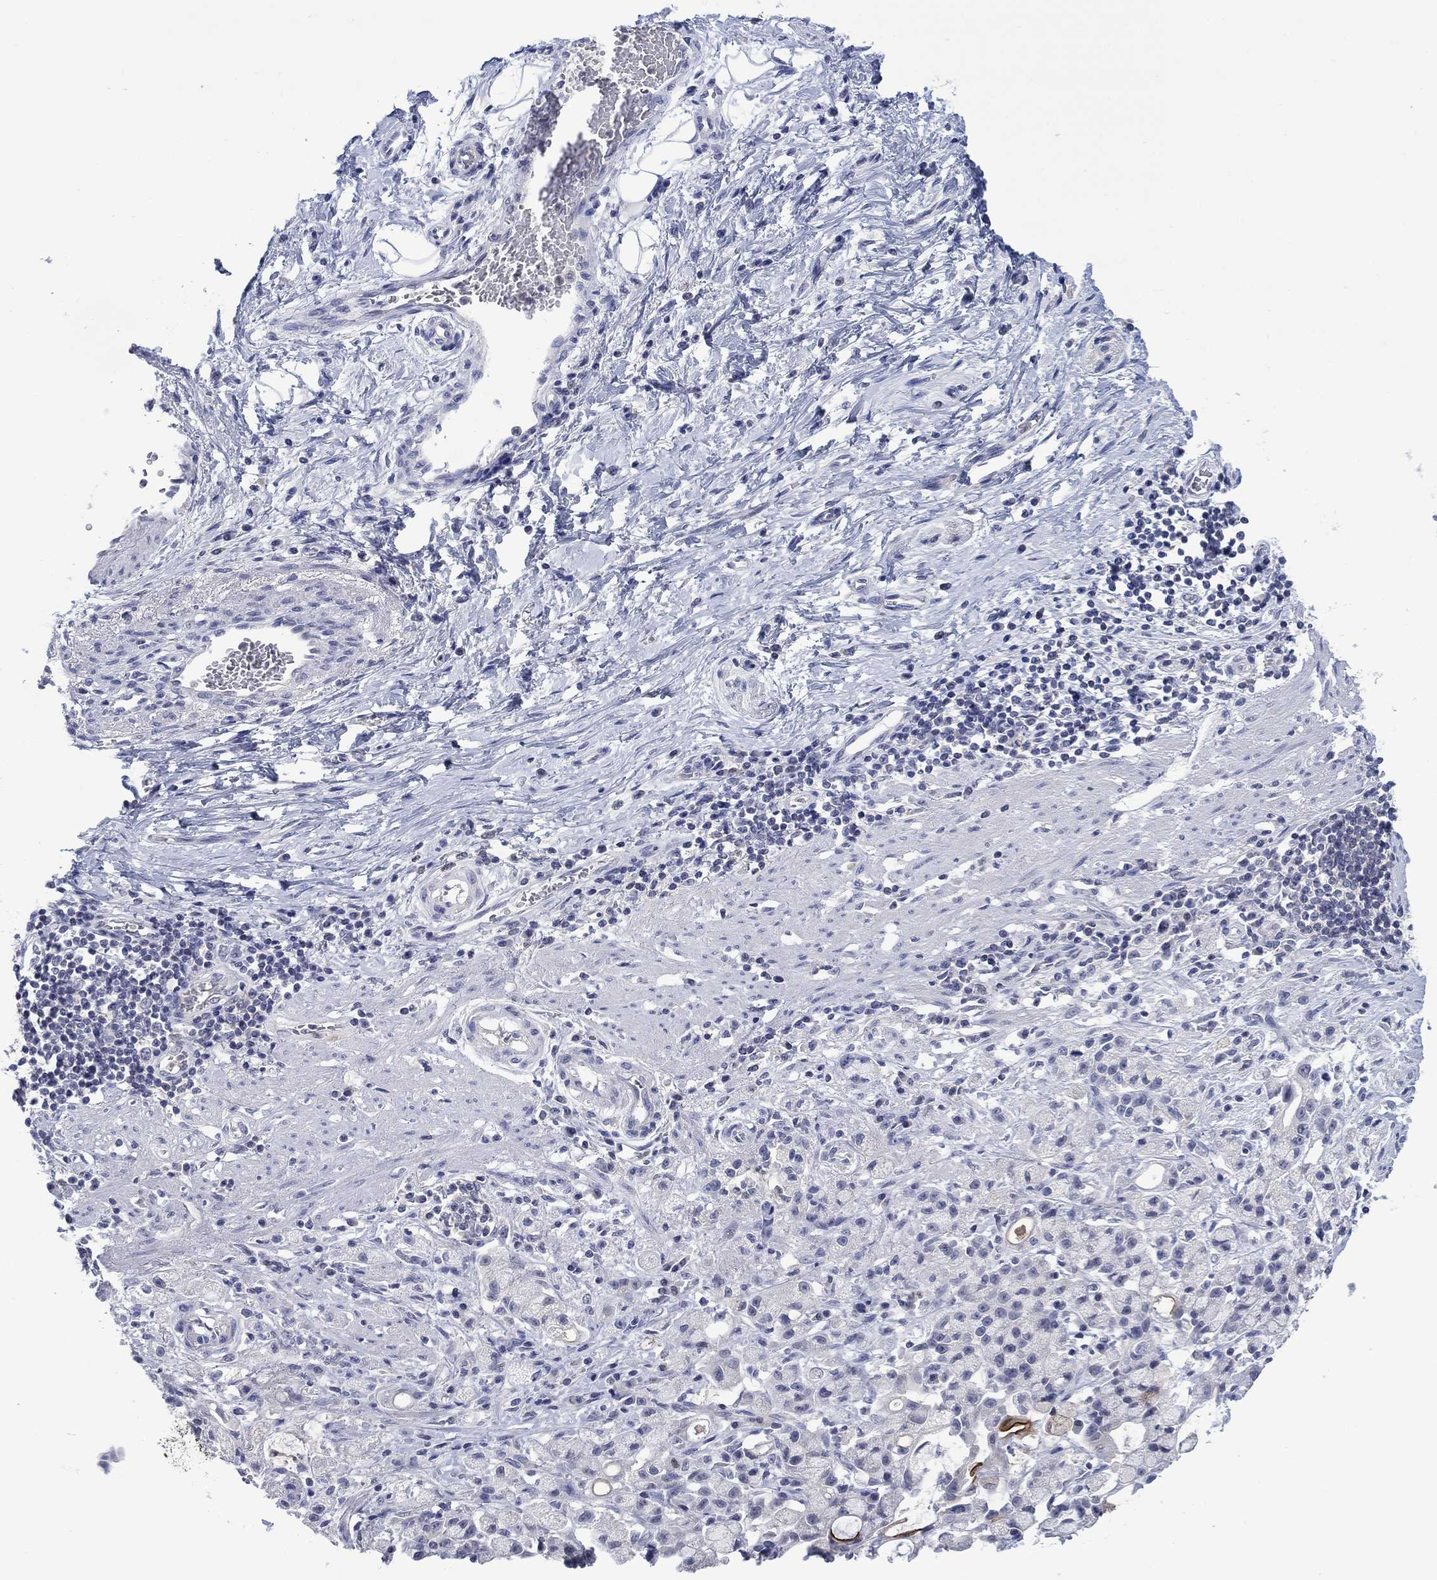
{"staining": {"intensity": "strong", "quantity": "<25%", "location": "cytoplasmic/membranous"}, "tissue": "stomach cancer", "cell_type": "Tumor cells", "image_type": "cancer", "snomed": [{"axis": "morphology", "description": "Adenocarcinoma, NOS"}, {"axis": "topography", "description": "Stomach"}], "caption": "An image of human adenocarcinoma (stomach) stained for a protein demonstrates strong cytoplasmic/membranous brown staining in tumor cells.", "gene": "FER1L6", "patient": {"sex": "male", "age": 58}}